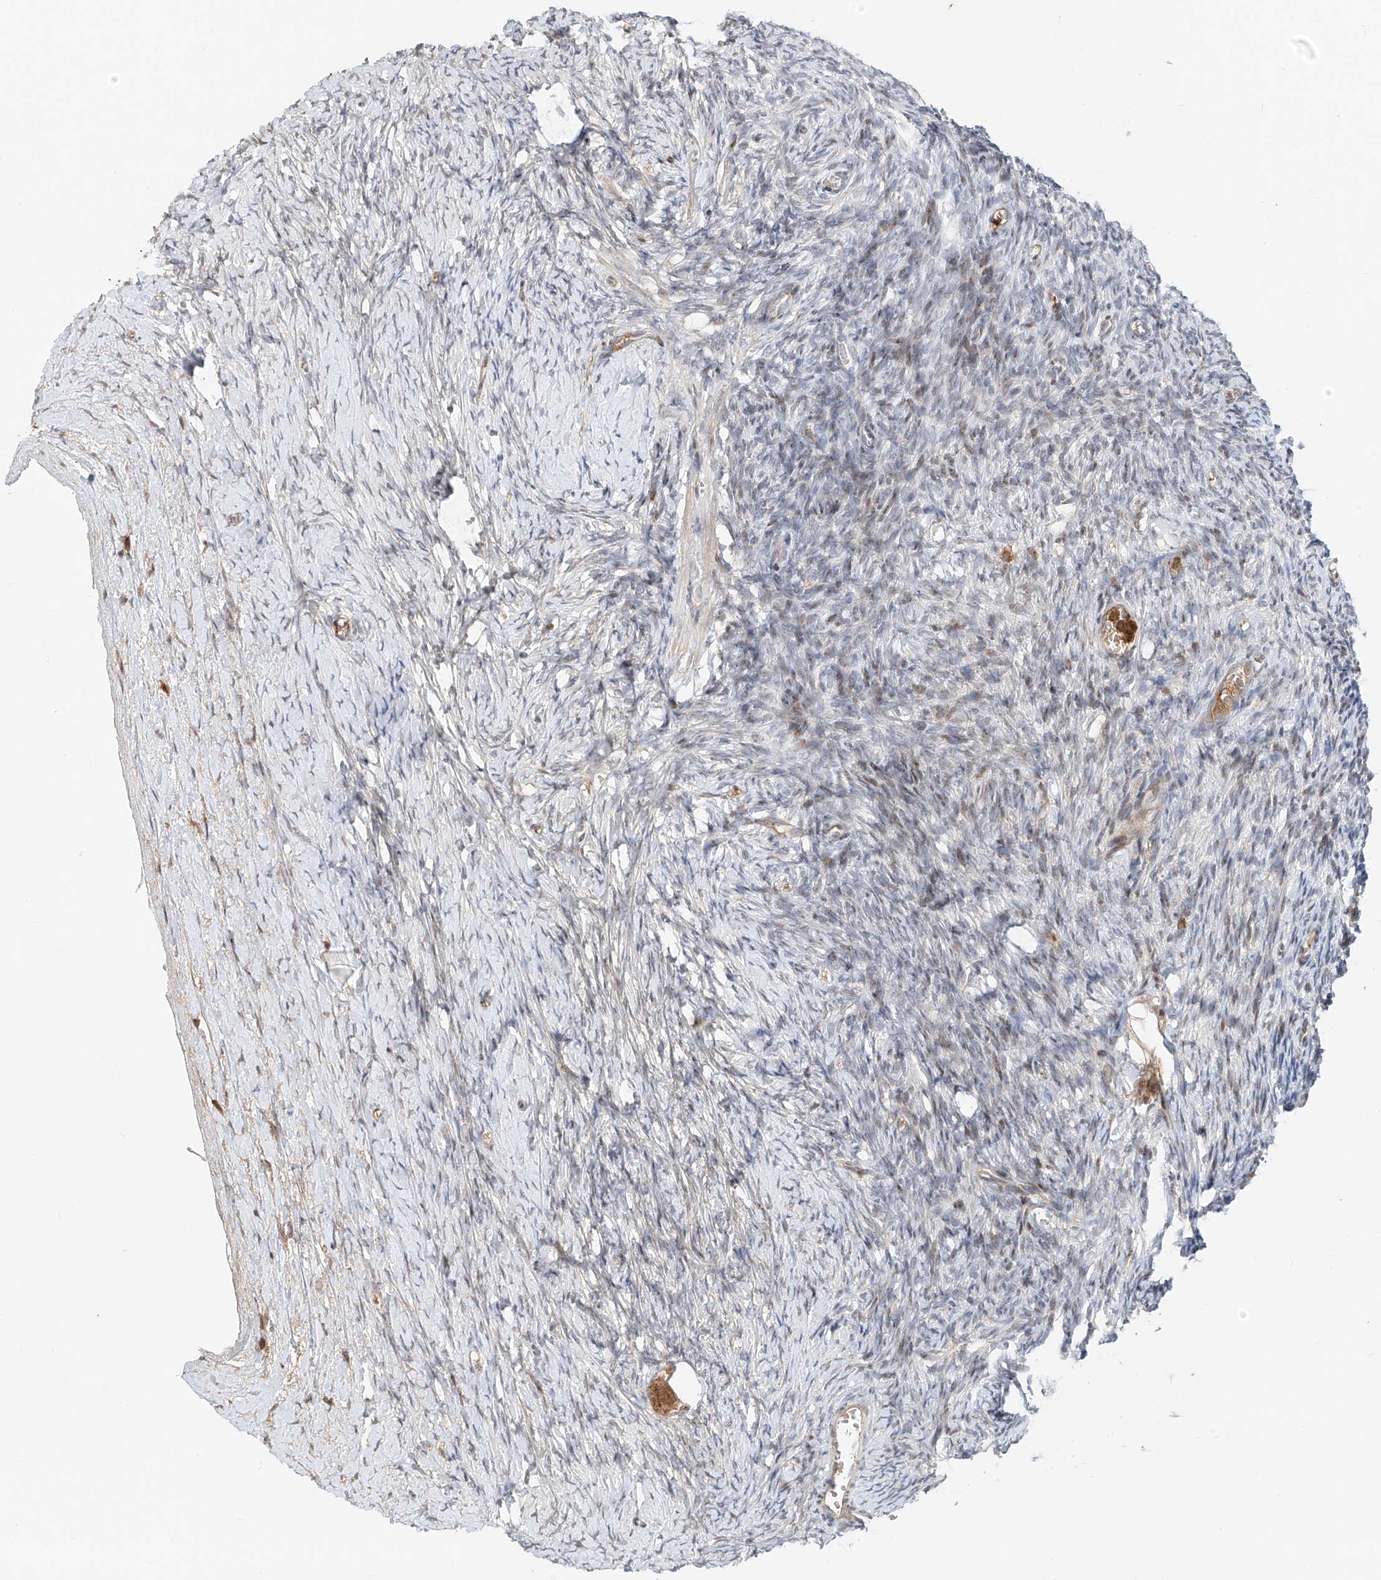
{"staining": {"intensity": "moderate", "quantity": ">75%", "location": "cytoplasmic/membranous,nuclear"}, "tissue": "ovary", "cell_type": "Follicle cells", "image_type": "normal", "snomed": [{"axis": "morphology", "description": "Normal tissue, NOS"}, {"axis": "morphology", "description": "Developmental malformation"}, {"axis": "topography", "description": "Ovary"}], "caption": "Ovary was stained to show a protein in brown. There is medium levels of moderate cytoplasmic/membranous,nuclear positivity in approximately >75% of follicle cells. The protein of interest is stained brown, and the nuclei are stained in blue (DAB (3,3'-diaminobenzidine) IHC with brightfield microscopy, high magnification).", "gene": "CEP162", "patient": {"sex": "female", "age": 39}}